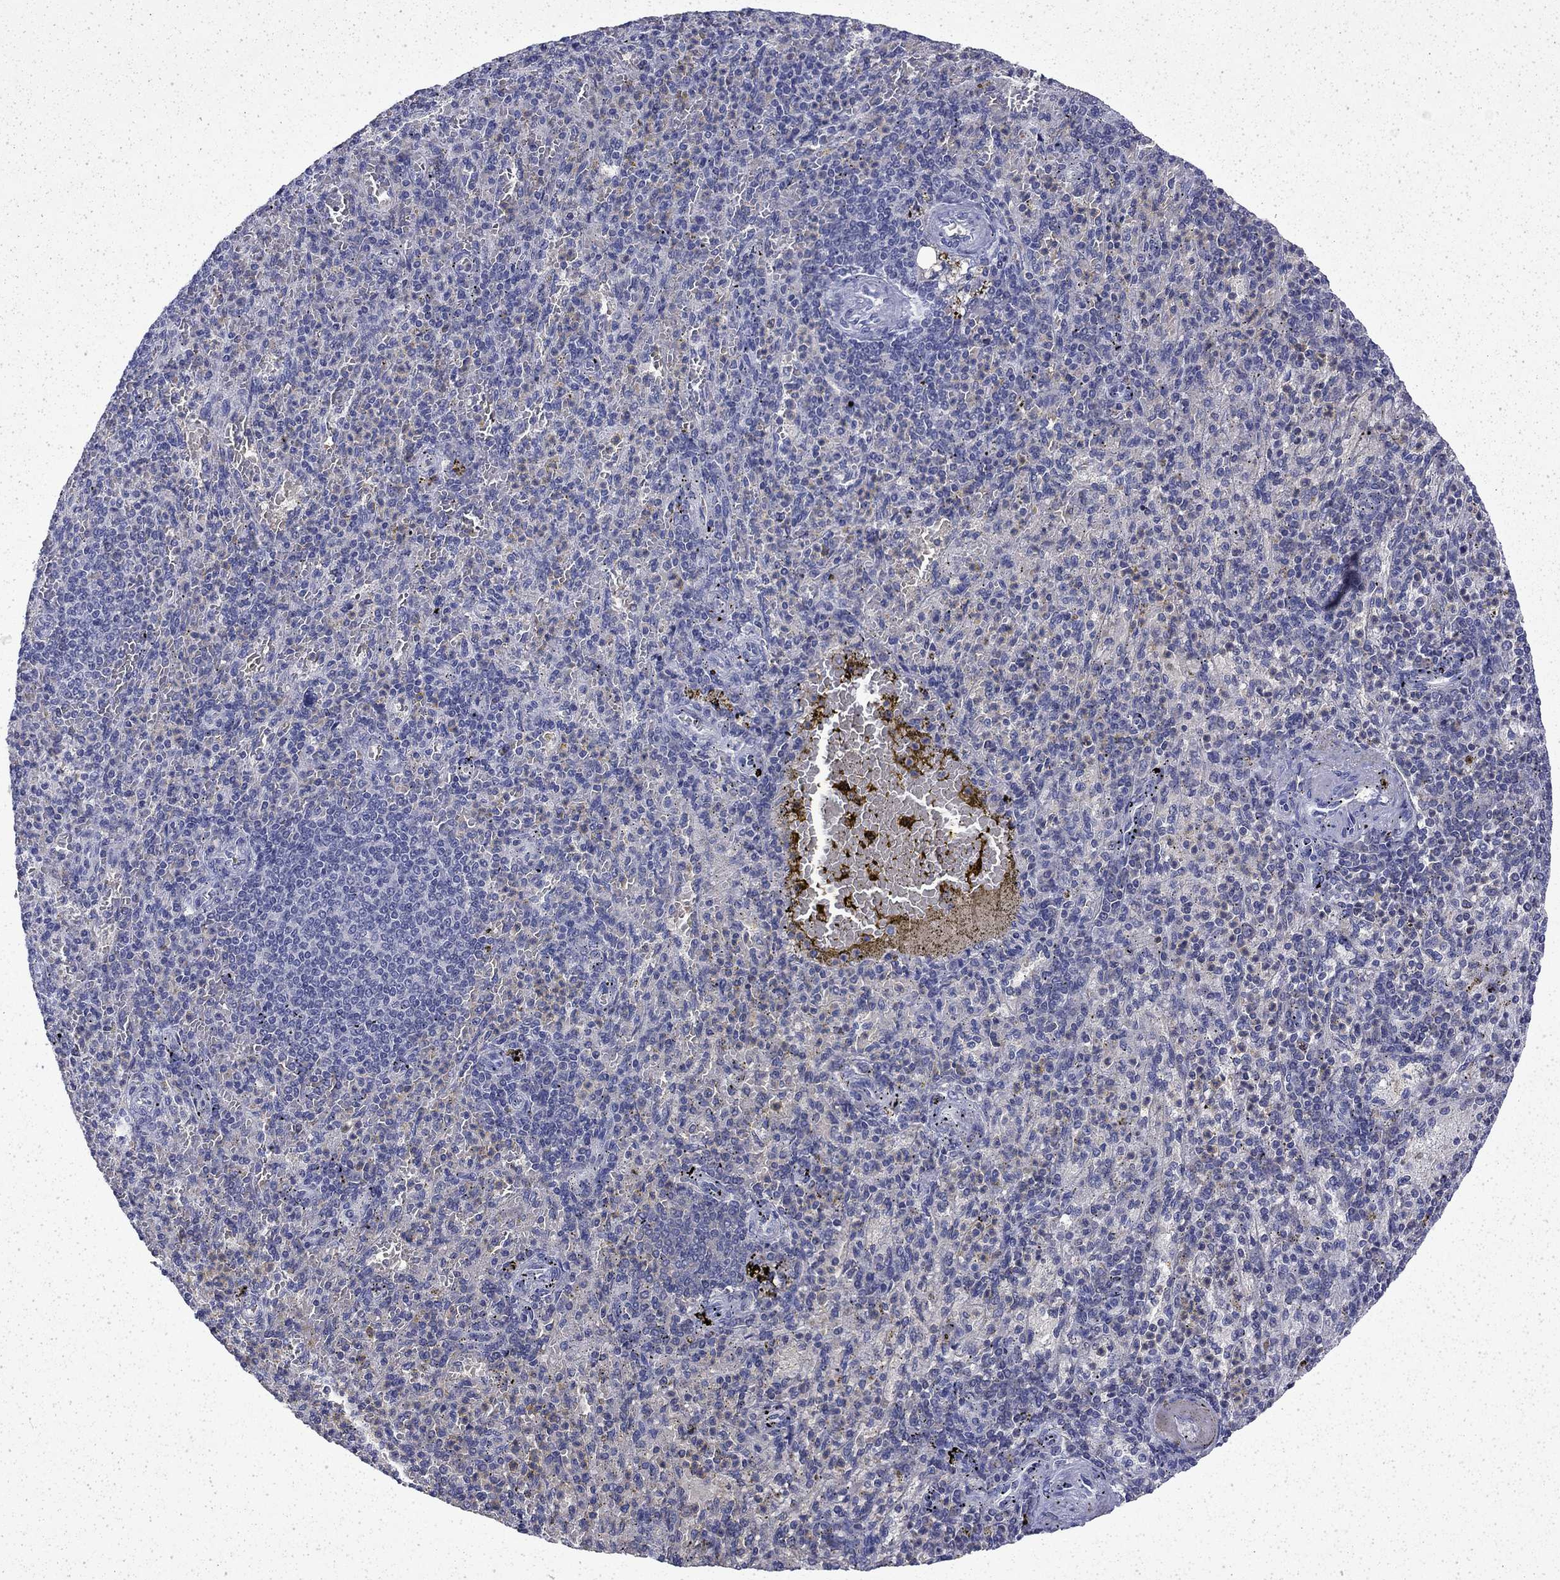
{"staining": {"intensity": "negative", "quantity": "none", "location": "none"}, "tissue": "spleen", "cell_type": "Cells in red pulp", "image_type": "normal", "snomed": [{"axis": "morphology", "description": "Normal tissue, NOS"}, {"axis": "topography", "description": "Spleen"}], "caption": "Immunohistochemistry (IHC) image of unremarkable spleen: human spleen stained with DAB (3,3'-diaminobenzidine) shows no significant protein staining in cells in red pulp.", "gene": "ENPP6", "patient": {"sex": "female", "age": 74}}